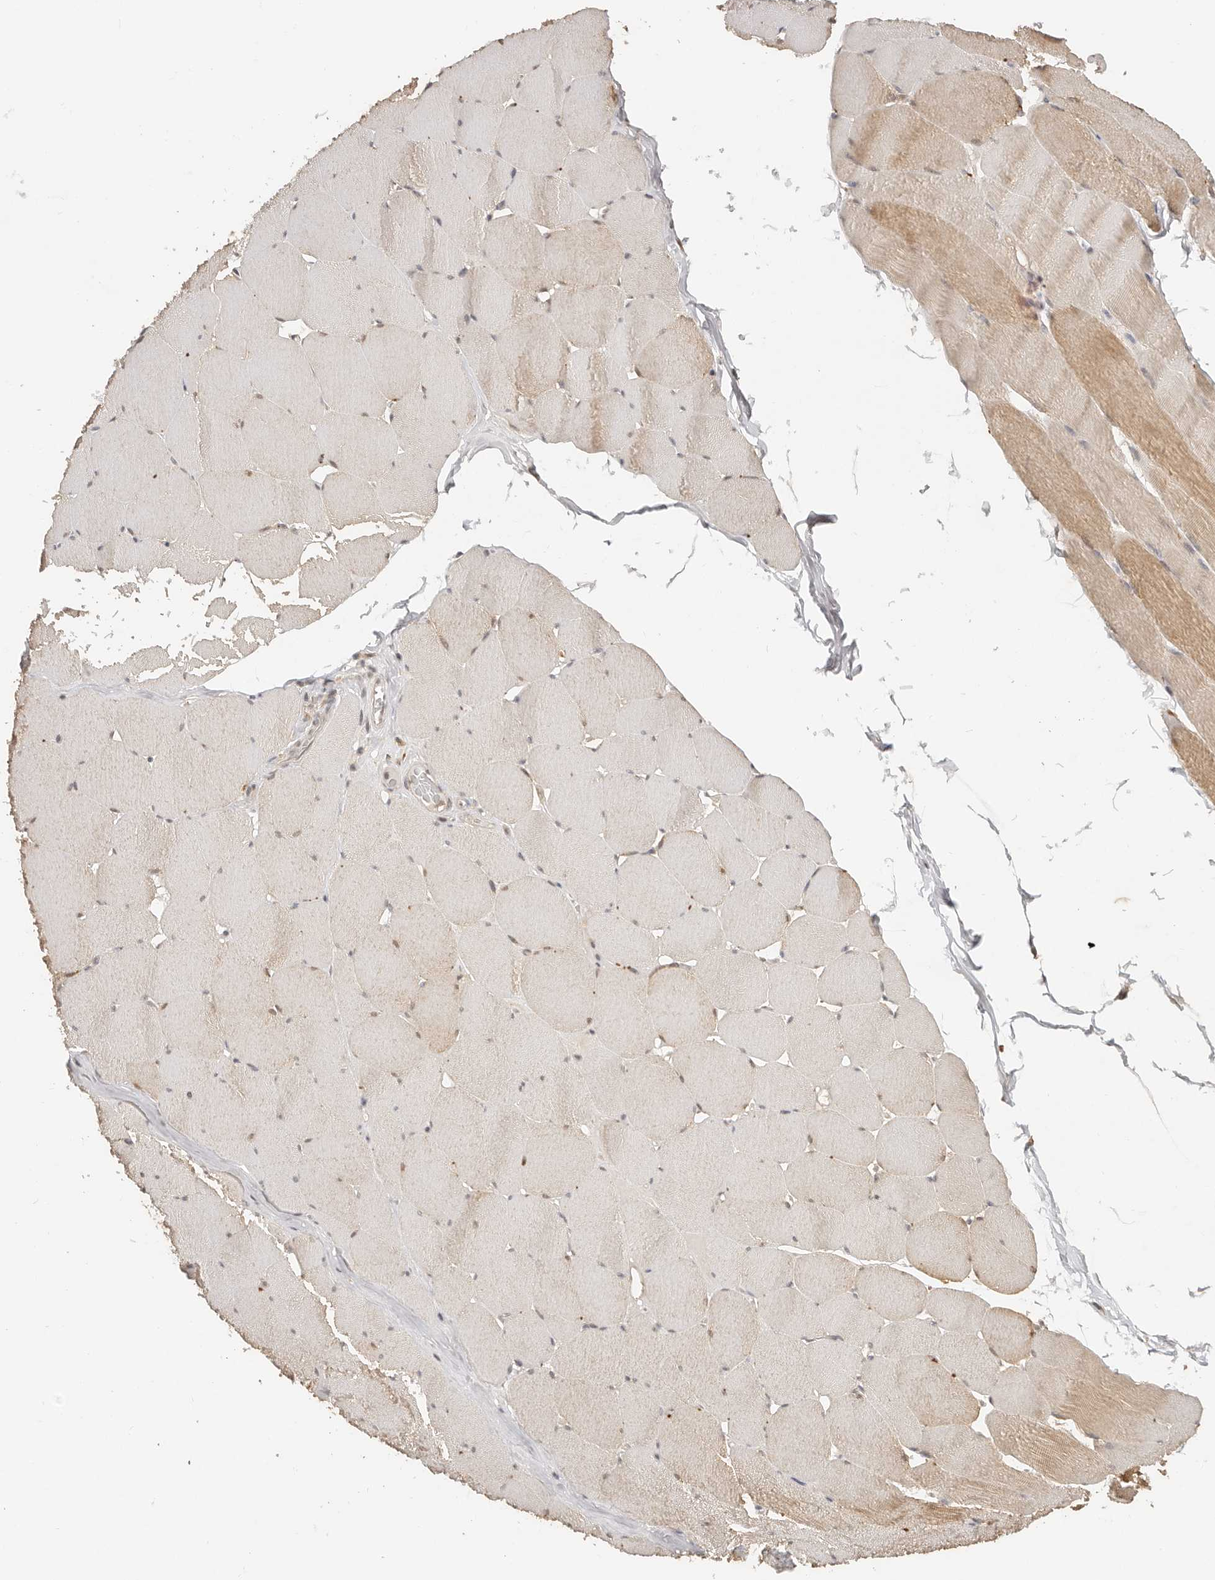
{"staining": {"intensity": "weak", "quantity": "25%-75%", "location": "cytoplasmic/membranous"}, "tissue": "skeletal muscle", "cell_type": "Myocytes", "image_type": "normal", "snomed": [{"axis": "morphology", "description": "Normal tissue, NOS"}, {"axis": "topography", "description": "Skeletal muscle"}], "caption": "Benign skeletal muscle demonstrates weak cytoplasmic/membranous staining in approximately 25%-75% of myocytes, visualized by immunohistochemistry. Using DAB (brown) and hematoxylin (blue) stains, captured at high magnification using brightfield microscopy.", "gene": "PSMA5", "patient": {"sex": "male", "age": 62}}